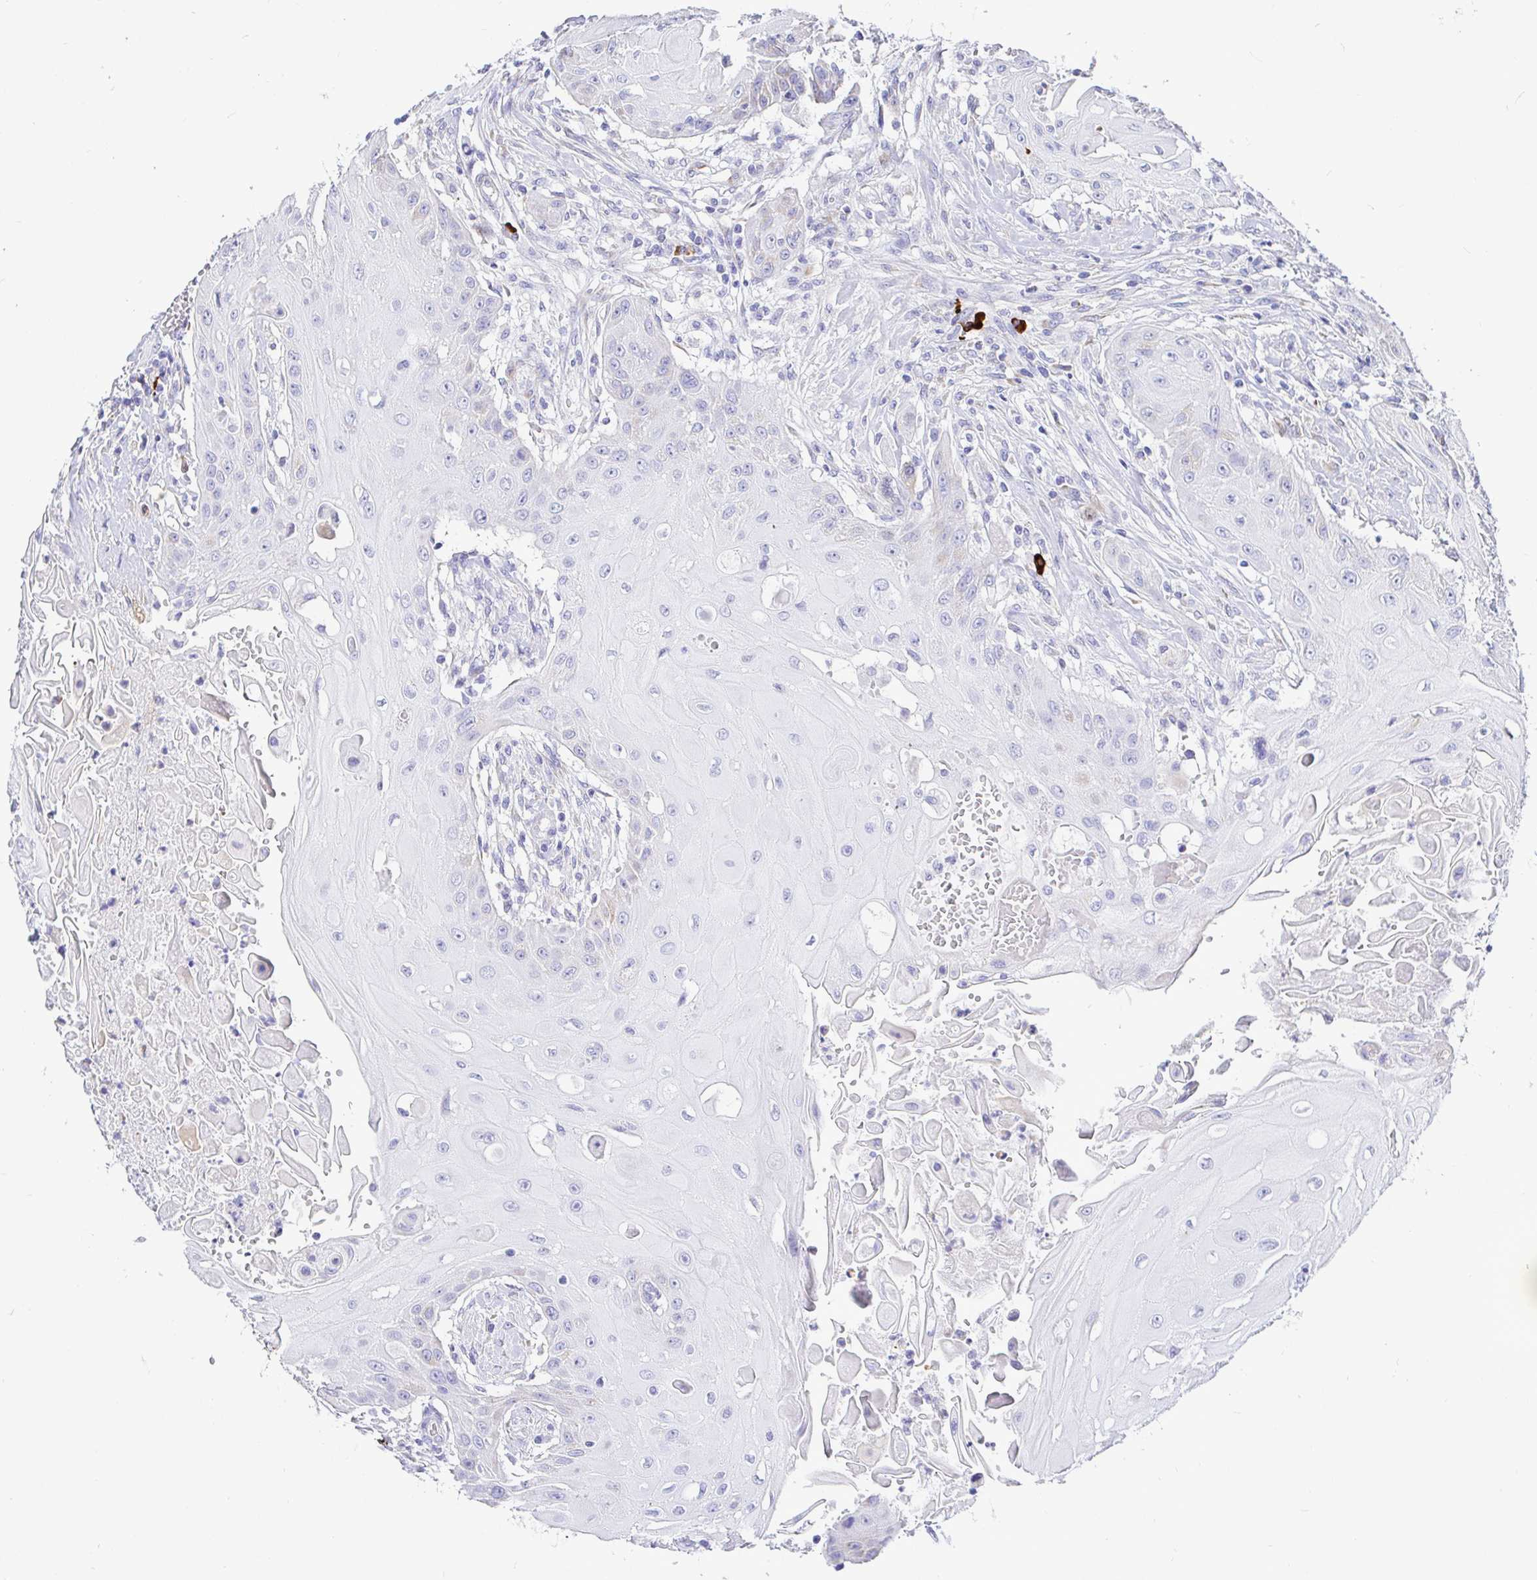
{"staining": {"intensity": "negative", "quantity": "none", "location": "none"}, "tissue": "head and neck cancer", "cell_type": "Tumor cells", "image_type": "cancer", "snomed": [{"axis": "morphology", "description": "Squamous cell carcinoma, NOS"}, {"axis": "topography", "description": "Oral tissue"}, {"axis": "topography", "description": "Head-Neck"}, {"axis": "topography", "description": "Neck, NOS"}], "caption": "Head and neck cancer (squamous cell carcinoma) was stained to show a protein in brown. There is no significant positivity in tumor cells.", "gene": "CCDC62", "patient": {"sex": "female", "age": 55}}